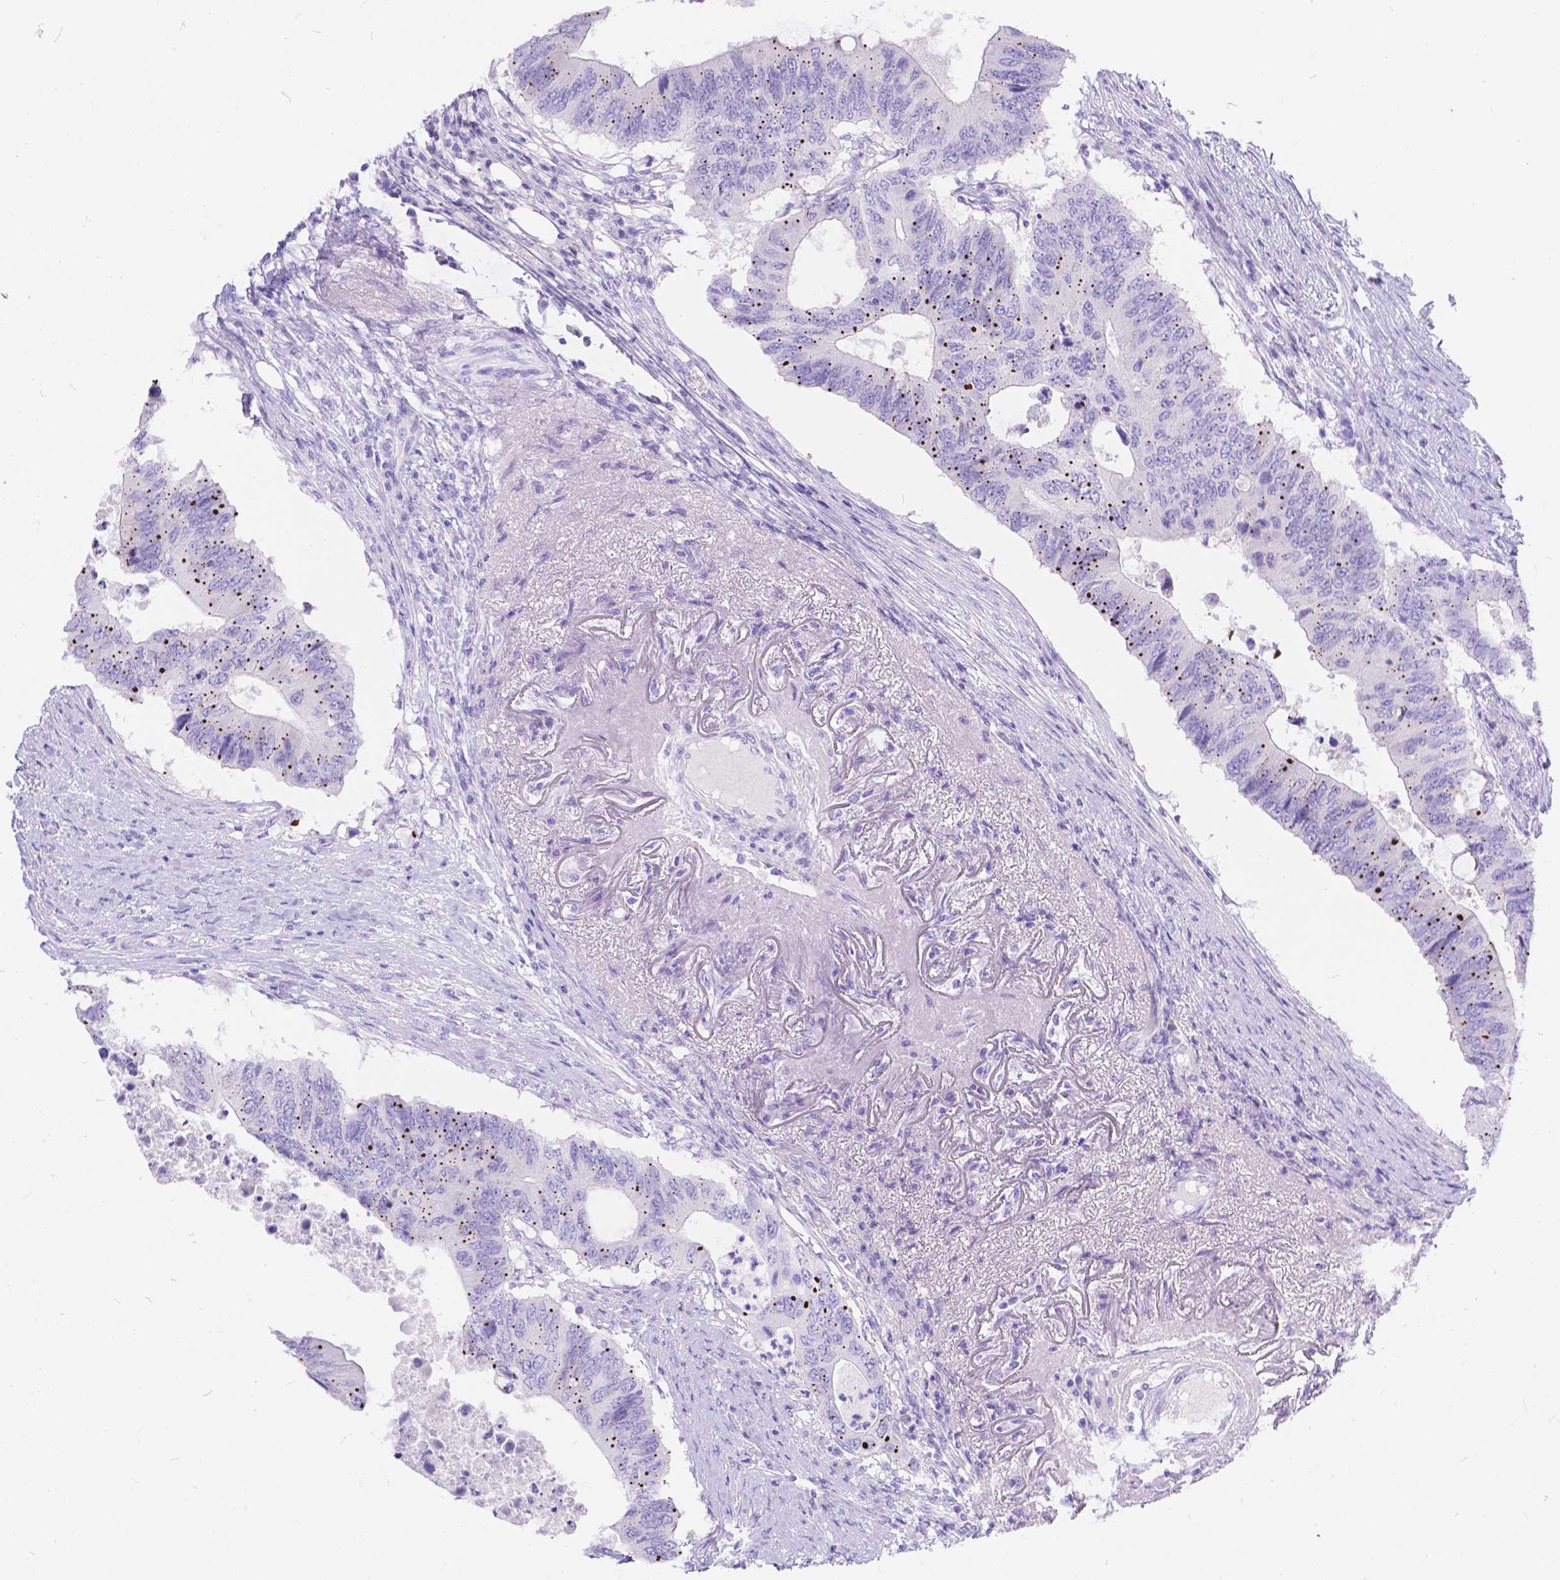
{"staining": {"intensity": "negative", "quantity": "none", "location": "none"}, "tissue": "colorectal cancer", "cell_type": "Tumor cells", "image_type": "cancer", "snomed": [{"axis": "morphology", "description": "Adenocarcinoma, NOS"}, {"axis": "topography", "description": "Colon"}], "caption": "This histopathology image is of colorectal adenocarcinoma stained with immunohistochemistry (IHC) to label a protein in brown with the nuclei are counter-stained blue. There is no expression in tumor cells.", "gene": "KLHL10", "patient": {"sex": "male", "age": 71}}